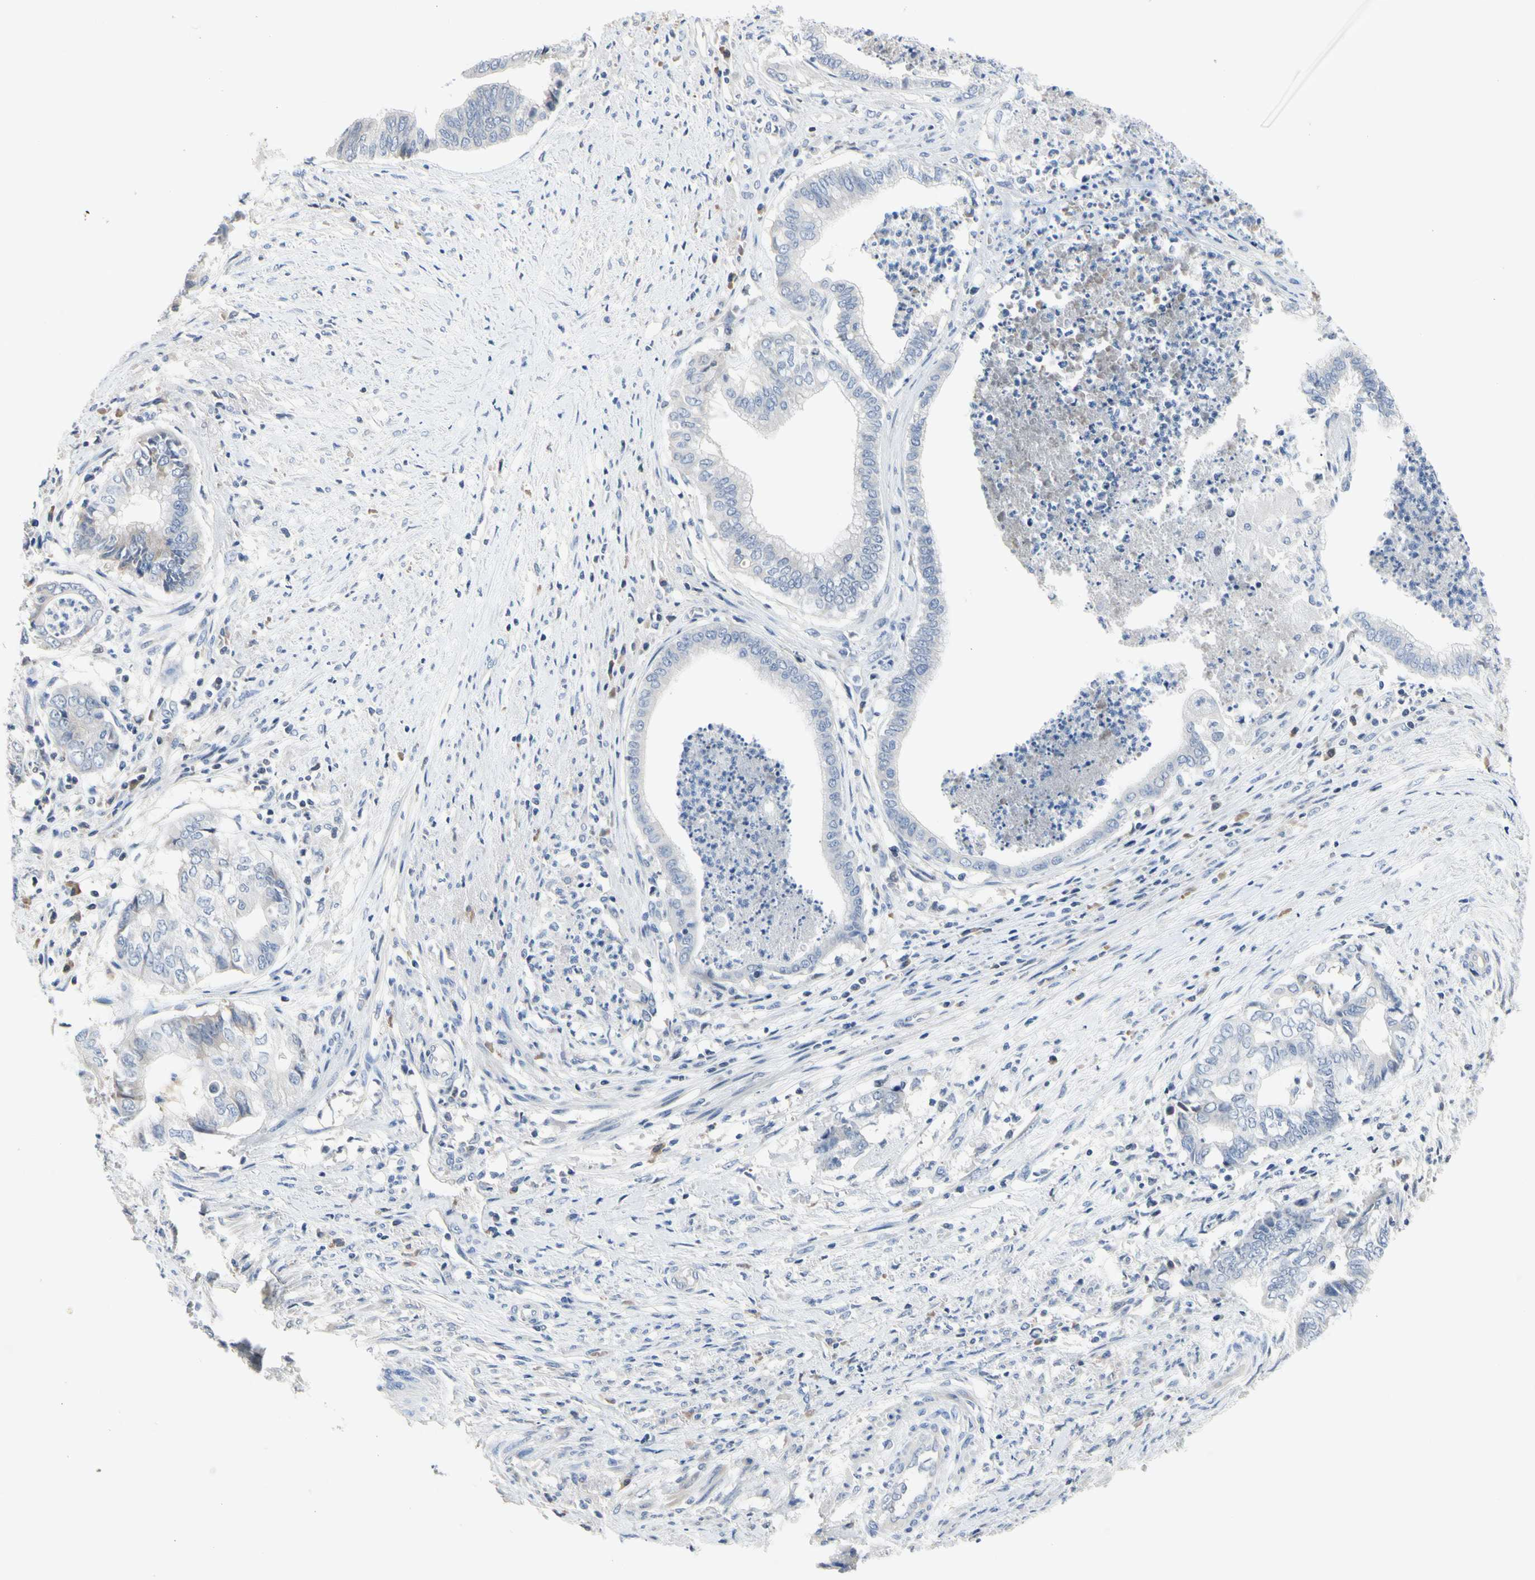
{"staining": {"intensity": "negative", "quantity": "none", "location": "none"}, "tissue": "endometrial cancer", "cell_type": "Tumor cells", "image_type": "cancer", "snomed": [{"axis": "morphology", "description": "Necrosis, NOS"}, {"axis": "morphology", "description": "Adenocarcinoma, NOS"}, {"axis": "topography", "description": "Endometrium"}], "caption": "IHC image of adenocarcinoma (endometrial) stained for a protein (brown), which shows no expression in tumor cells.", "gene": "ECRG4", "patient": {"sex": "female", "age": 79}}